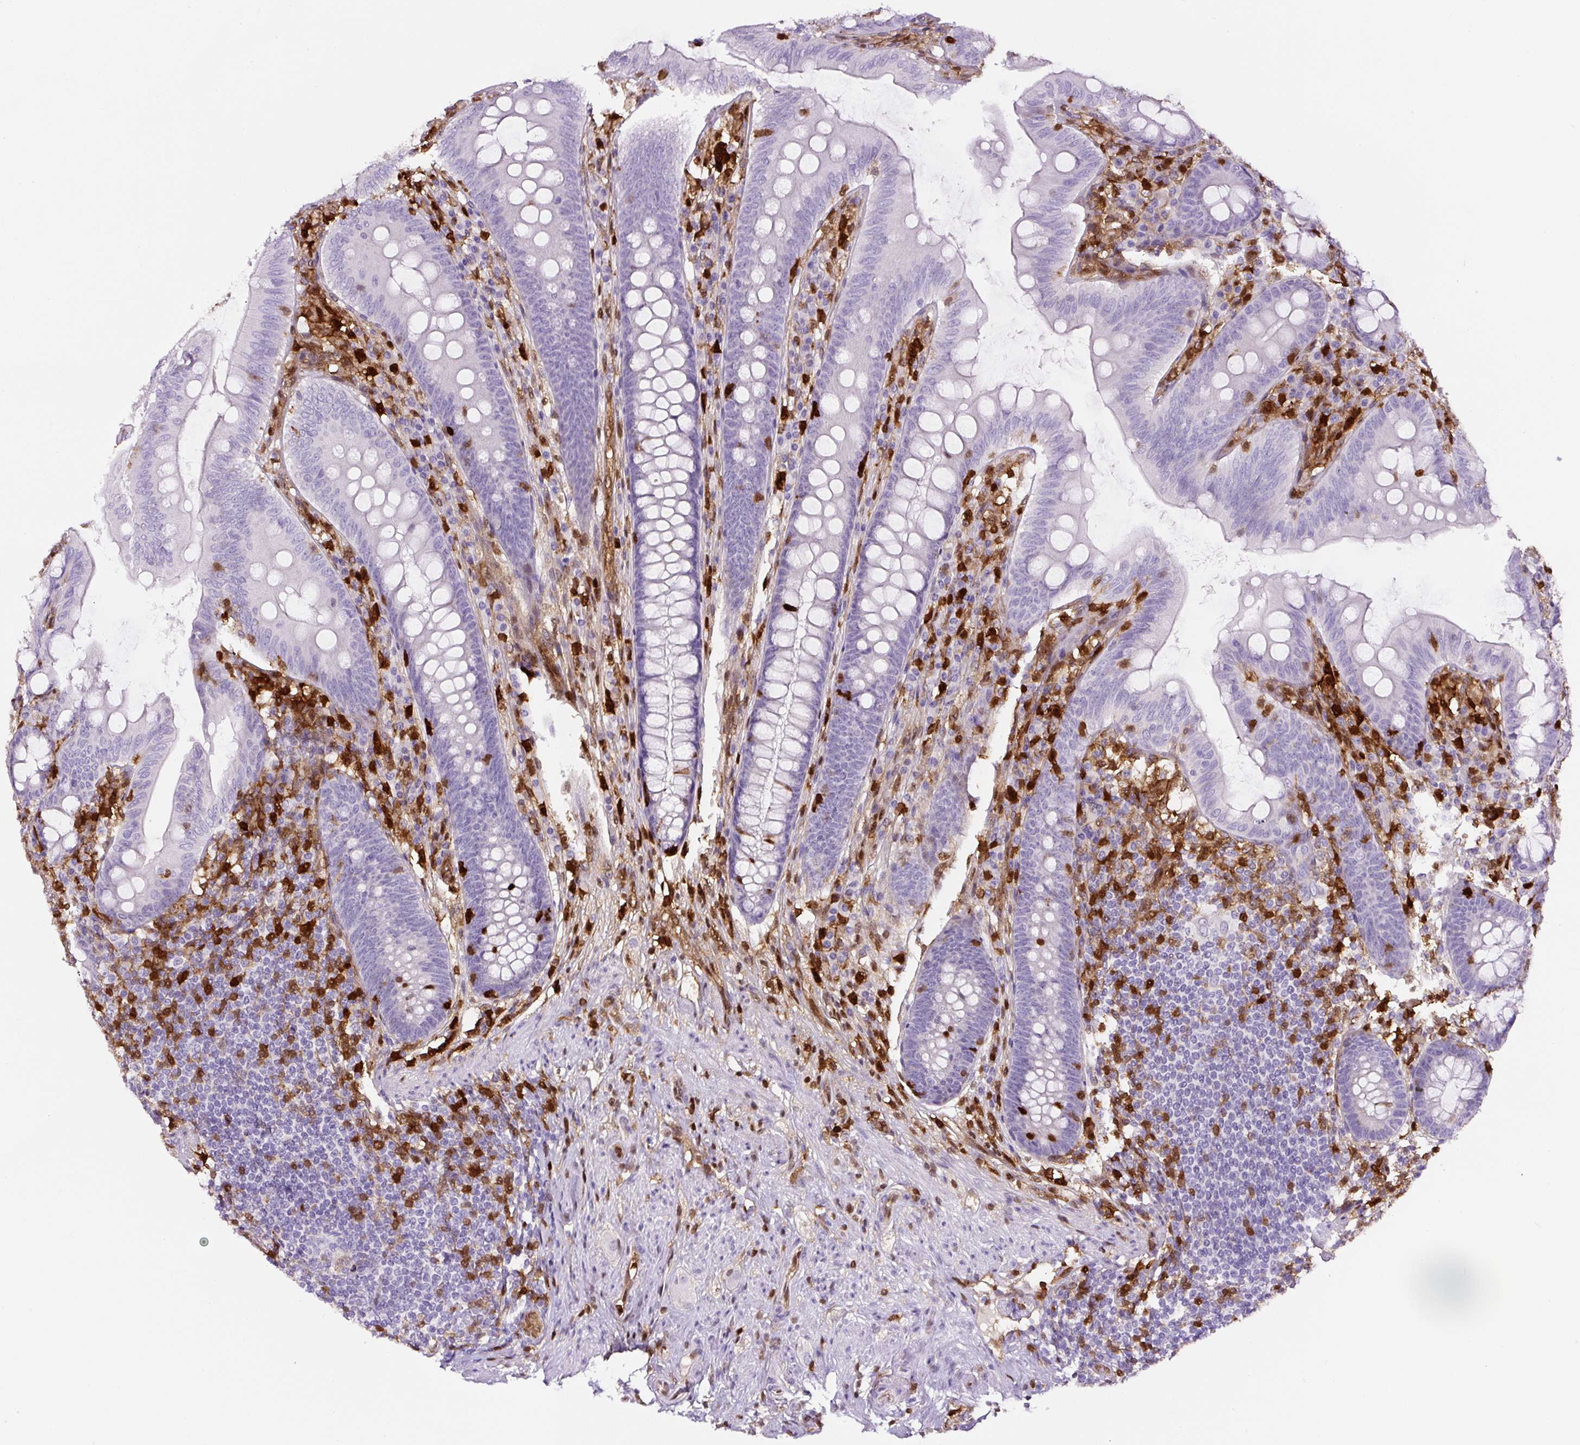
{"staining": {"intensity": "negative", "quantity": "none", "location": "none"}, "tissue": "appendix", "cell_type": "Glandular cells", "image_type": "normal", "snomed": [{"axis": "morphology", "description": "Normal tissue, NOS"}, {"axis": "topography", "description": "Appendix"}], "caption": "An IHC histopathology image of unremarkable appendix is shown. There is no staining in glandular cells of appendix.", "gene": "ANXA1", "patient": {"sex": "male", "age": 71}}